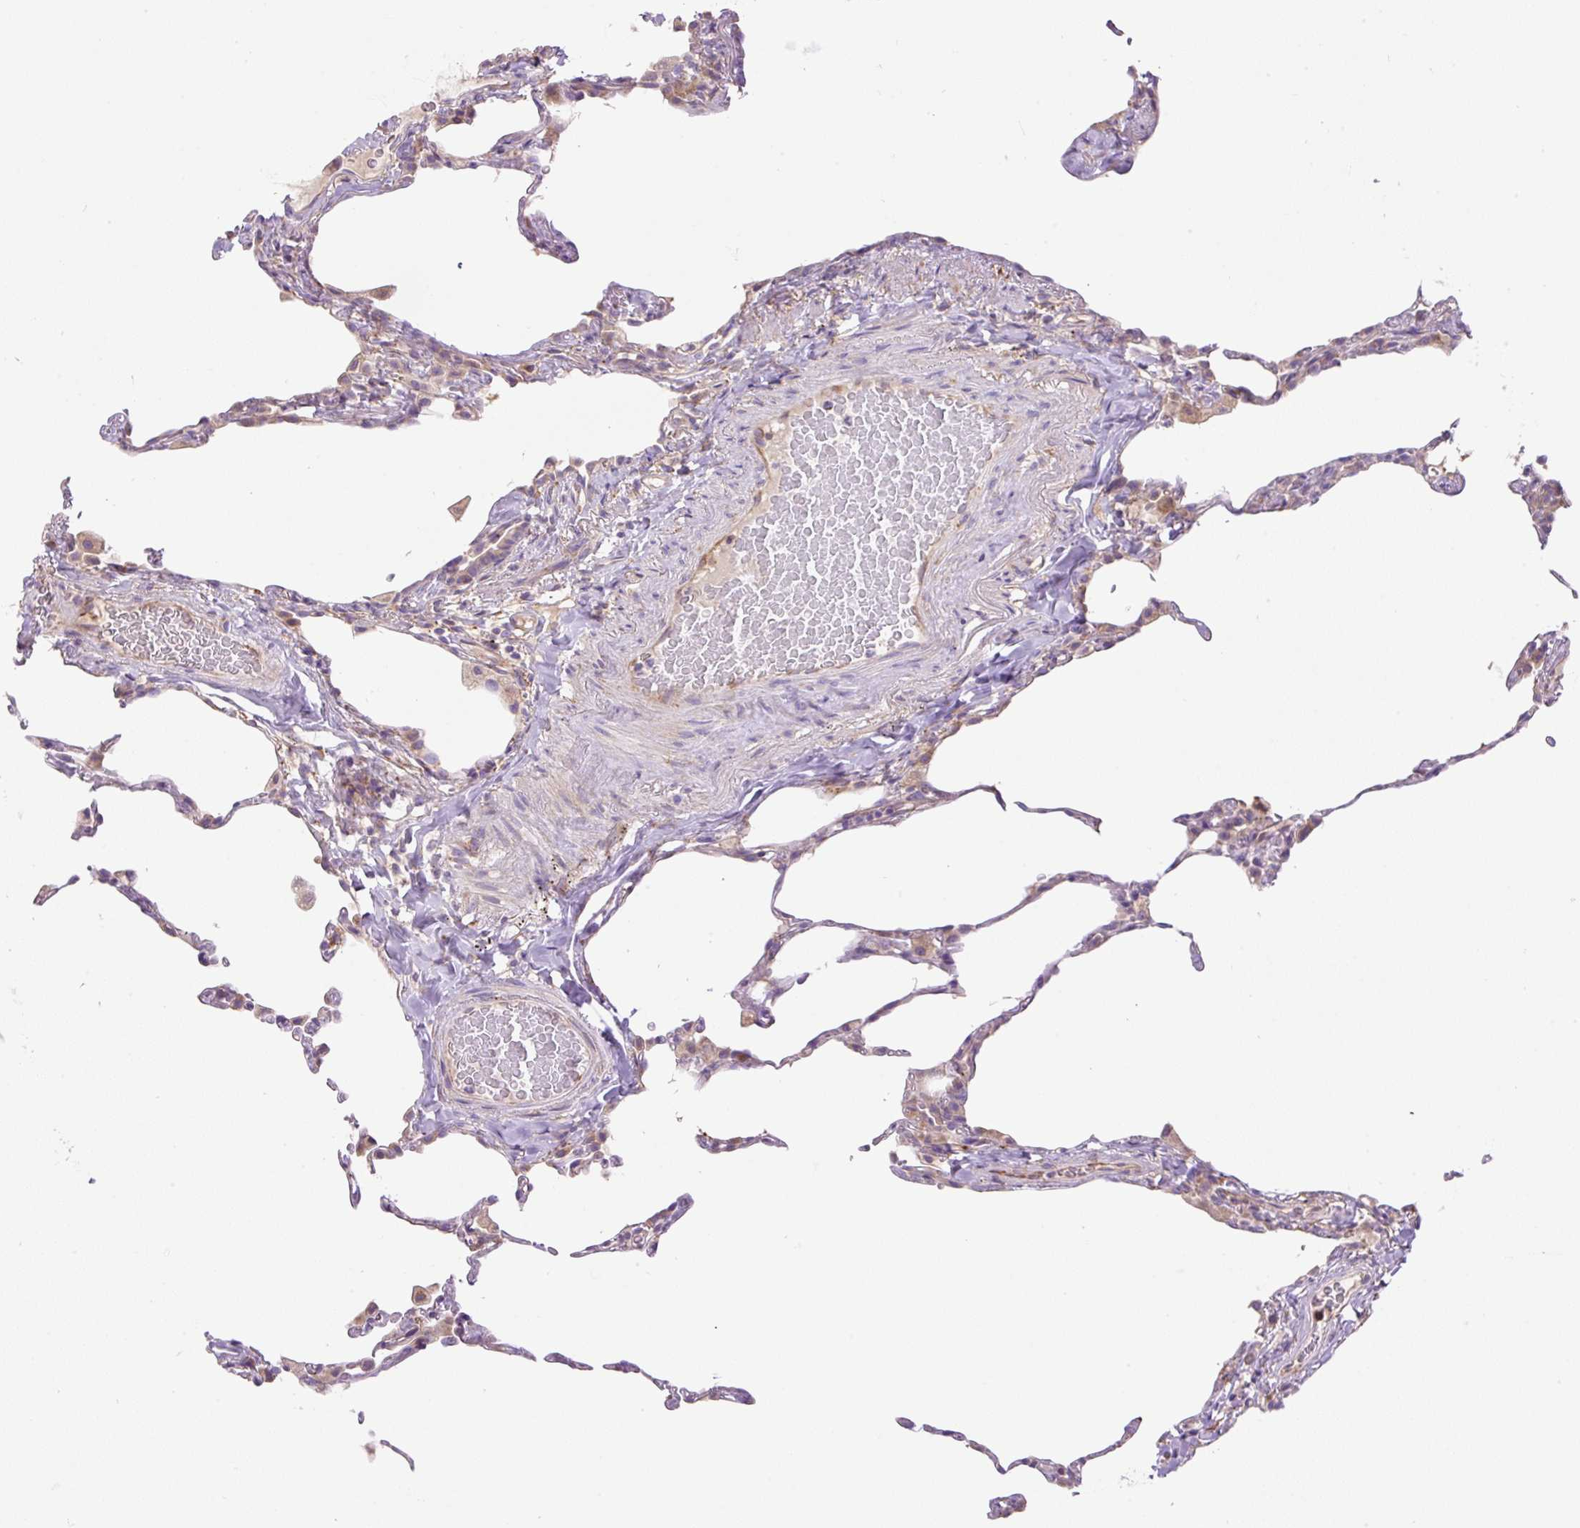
{"staining": {"intensity": "negative", "quantity": "none", "location": "none"}, "tissue": "lung", "cell_type": "Alveolar cells", "image_type": "normal", "snomed": [{"axis": "morphology", "description": "Normal tissue, NOS"}, {"axis": "topography", "description": "Lung"}], "caption": "Alveolar cells are negative for protein expression in benign human lung. (Brightfield microscopy of DAB immunohistochemistry at high magnification).", "gene": "POFUT1", "patient": {"sex": "female", "age": 57}}